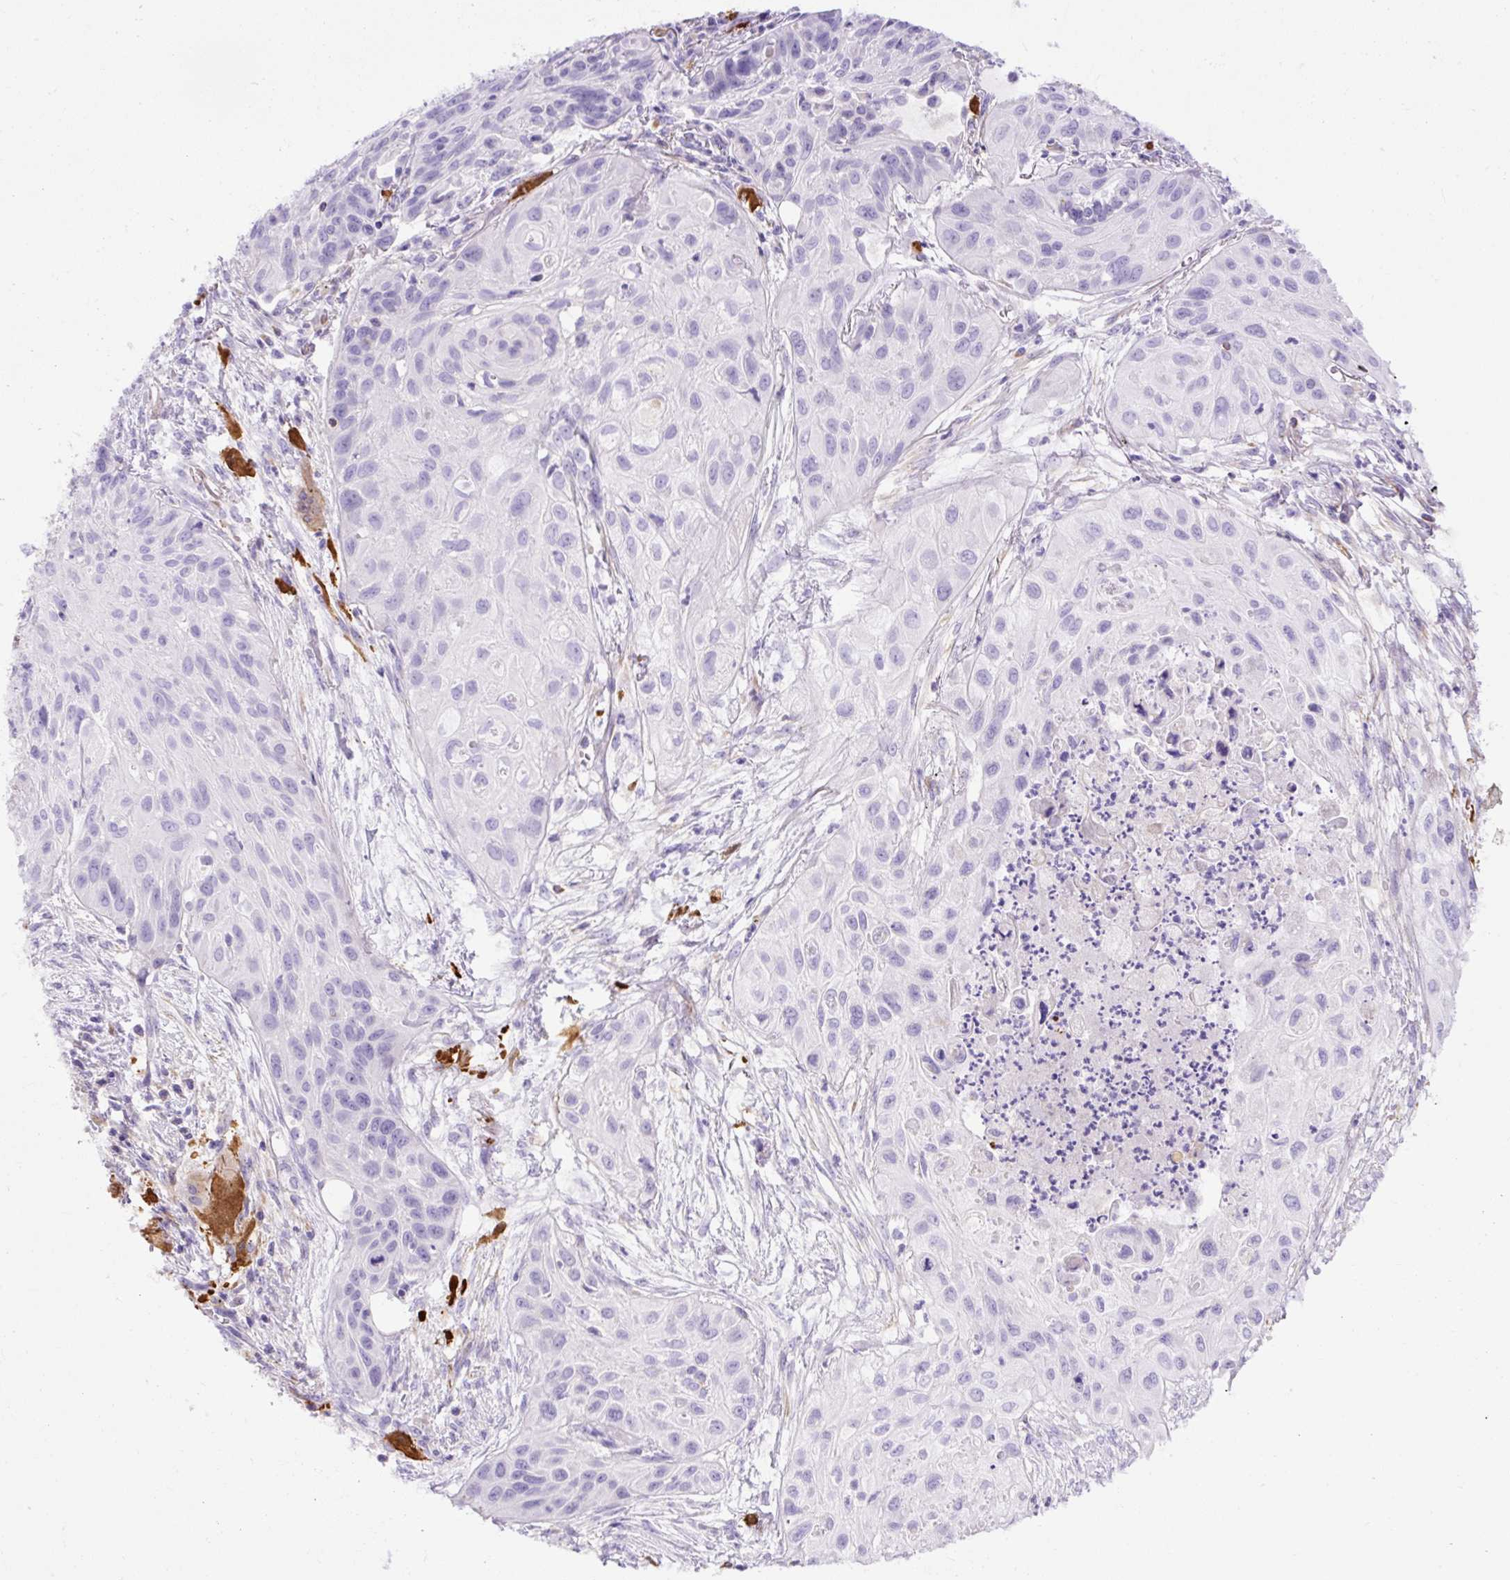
{"staining": {"intensity": "negative", "quantity": "none", "location": "none"}, "tissue": "lung cancer", "cell_type": "Tumor cells", "image_type": "cancer", "snomed": [{"axis": "morphology", "description": "Squamous cell carcinoma, NOS"}, {"axis": "topography", "description": "Lung"}], "caption": "The immunohistochemistry (IHC) photomicrograph has no significant staining in tumor cells of squamous cell carcinoma (lung) tissue.", "gene": "SPTBN5", "patient": {"sex": "male", "age": 71}}